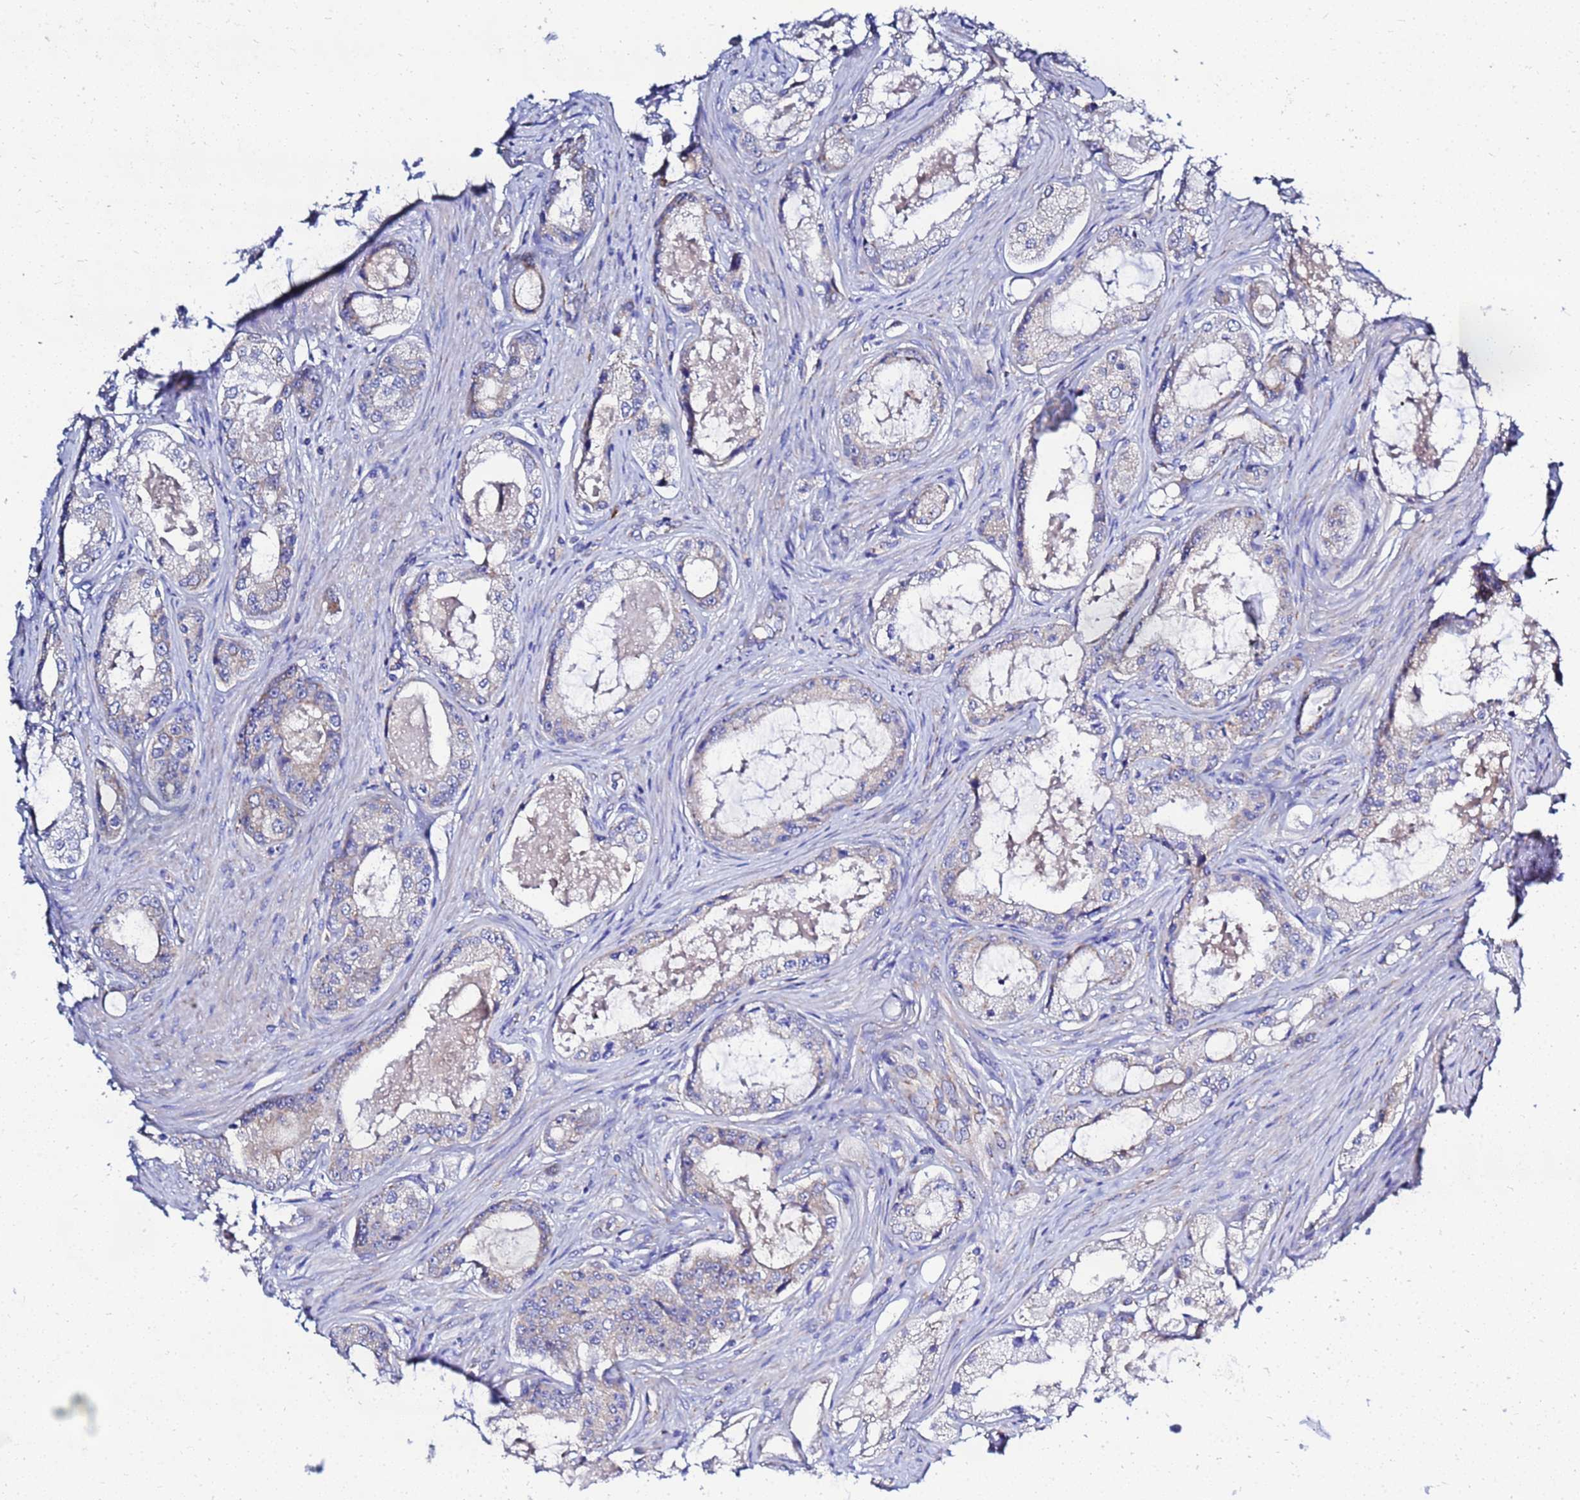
{"staining": {"intensity": "negative", "quantity": "none", "location": "none"}, "tissue": "prostate cancer", "cell_type": "Tumor cells", "image_type": "cancer", "snomed": [{"axis": "morphology", "description": "Adenocarcinoma, Low grade"}, {"axis": "topography", "description": "Prostate"}], "caption": "A high-resolution image shows immunohistochemistry staining of low-grade adenocarcinoma (prostate), which reveals no significant staining in tumor cells. (DAB IHC with hematoxylin counter stain).", "gene": "FAHD2A", "patient": {"sex": "male", "age": 68}}